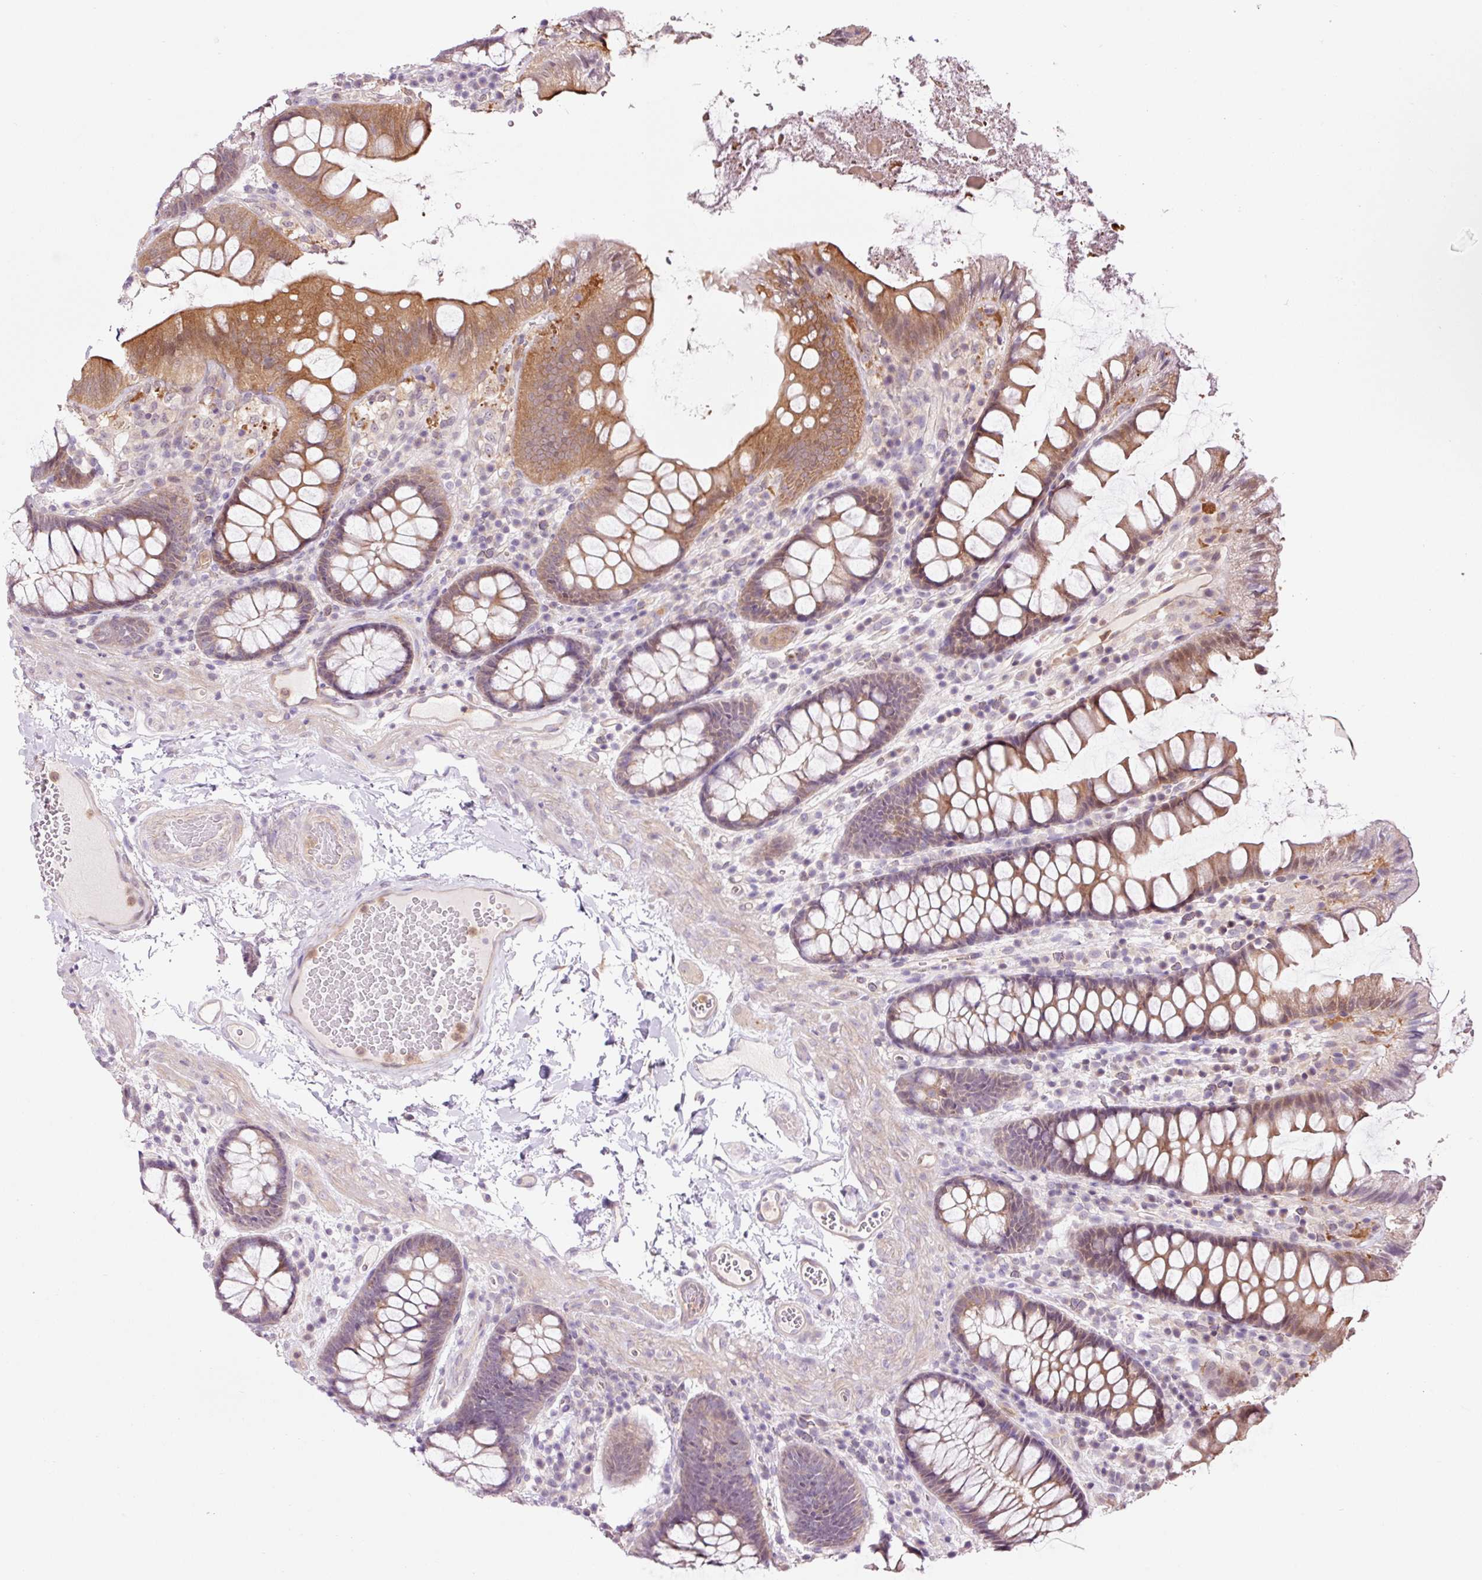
{"staining": {"intensity": "moderate", "quantity": "25%-75%", "location": "nuclear"}, "tissue": "colon", "cell_type": "Endothelial cells", "image_type": "normal", "snomed": [{"axis": "morphology", "description": "Normal tissue, NOS"}, {"axis": "topography", "description": "Colon"}], "caption": "A histopathology image of colon stained for a protein demonstrates moderate nuclear brown staining in endothelial cells. The protein of interest is stained brown, and the nuclei are stained in blue (DAB (3,3'-diaminobenzidine) IHC with brightfield microscopy, high magnification).", "gene": "FBXL14", "patient": {"sex": "male", "age": 84}}